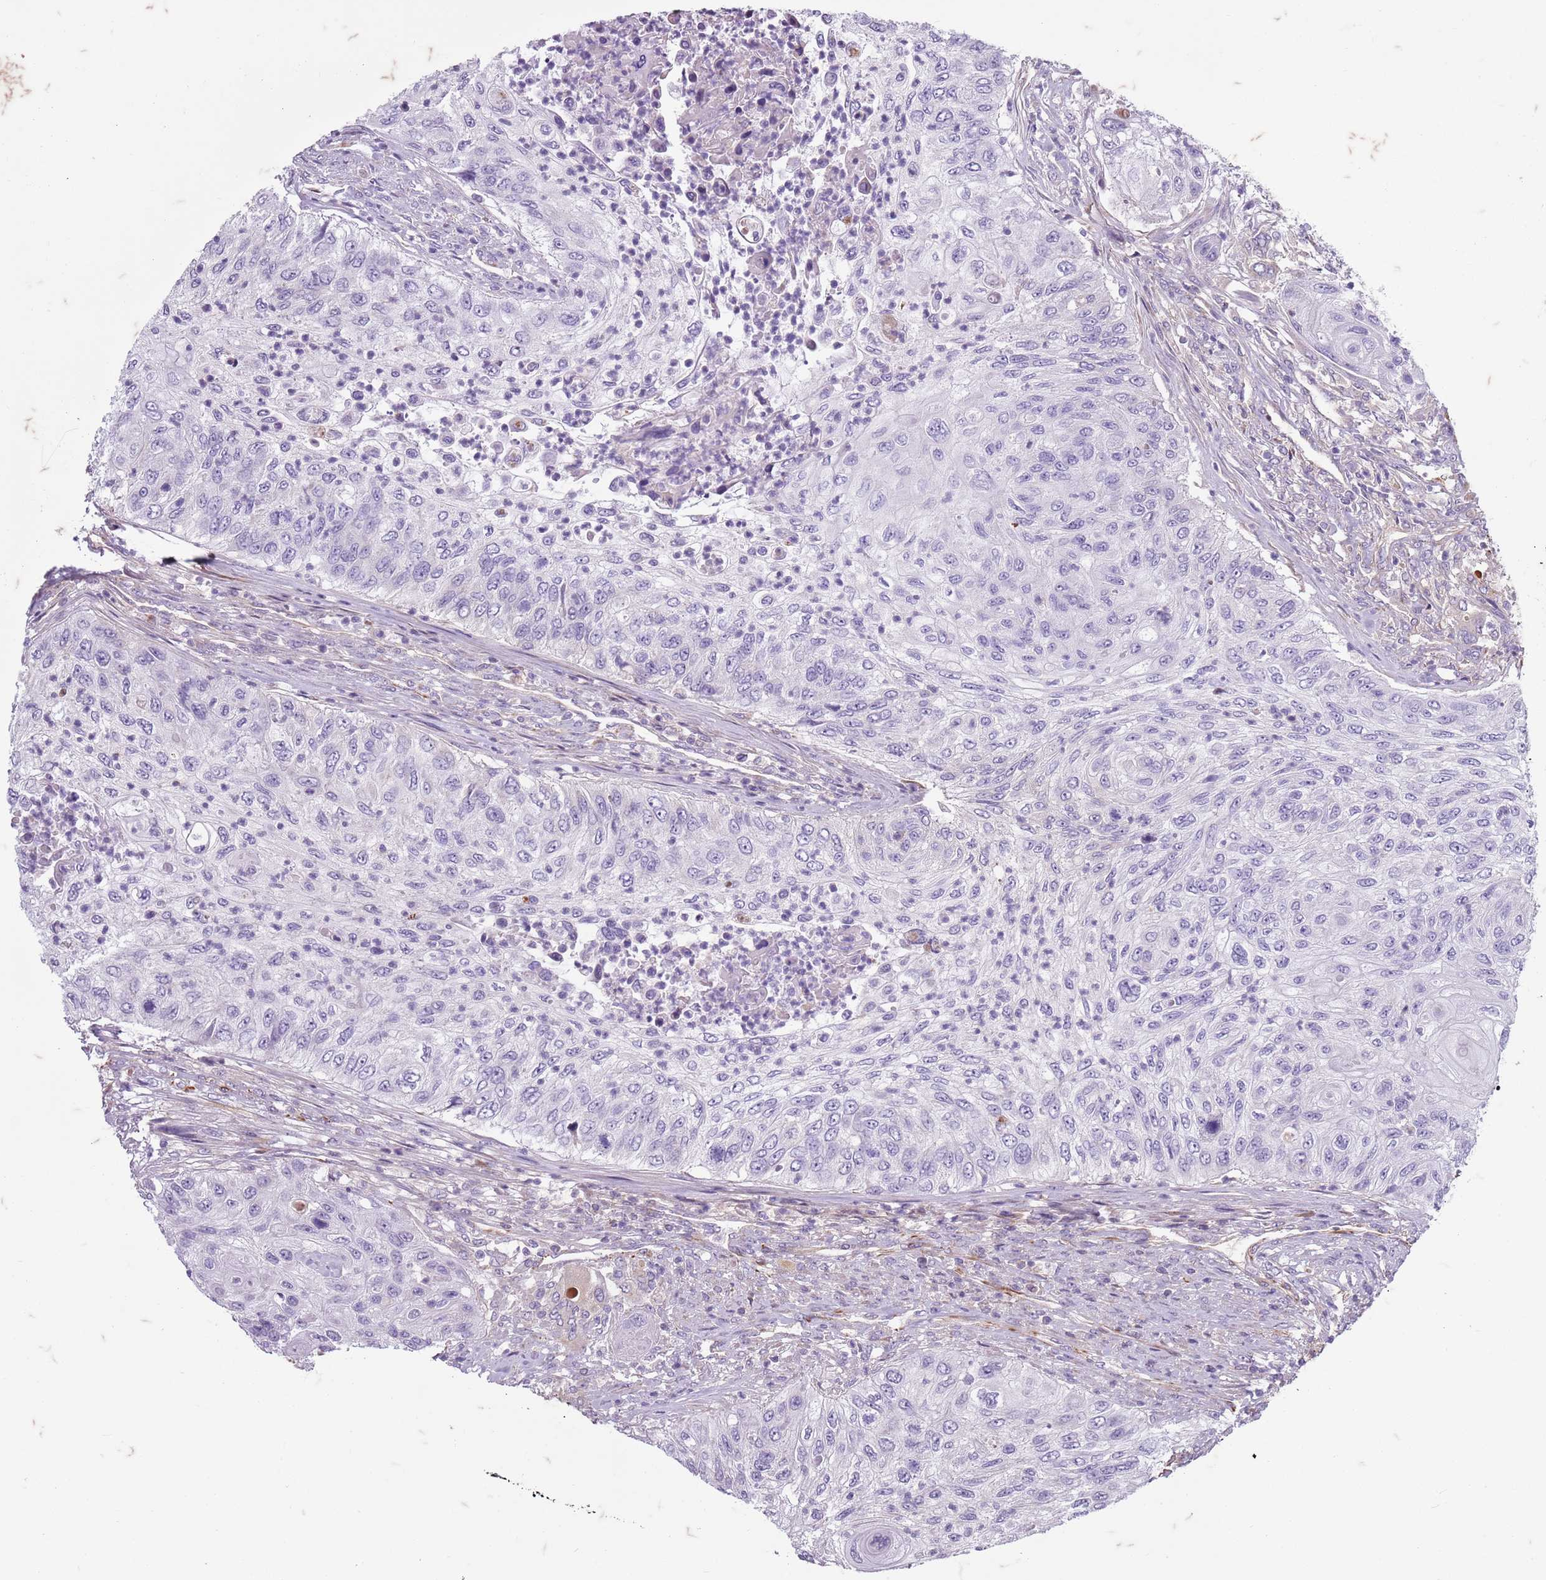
{"staining": {"intensity": "negative", "quantity": "none", "location": "none"}, "tissue": "urothelial cancer", "cell_type": "Tumor cells", "image_type": "cancer", "snomed": [{"axis": "morphology", "description": "Urothelial carcinoma, High grade"}, {"axis": "topography", "description": "Urinary bladder"}], "caption": "This is a micrograph of immunohistochemistry (IHC) staining of urothelial cancer, which shows no expression in tumor cells. (DAB (3,3'-diaminobenzidine) immunohistochemistry visualized using brightfield microscopy, high magnification).", "gene": "TAS2R38", "patient": {"sex": "female", "age": 60}}